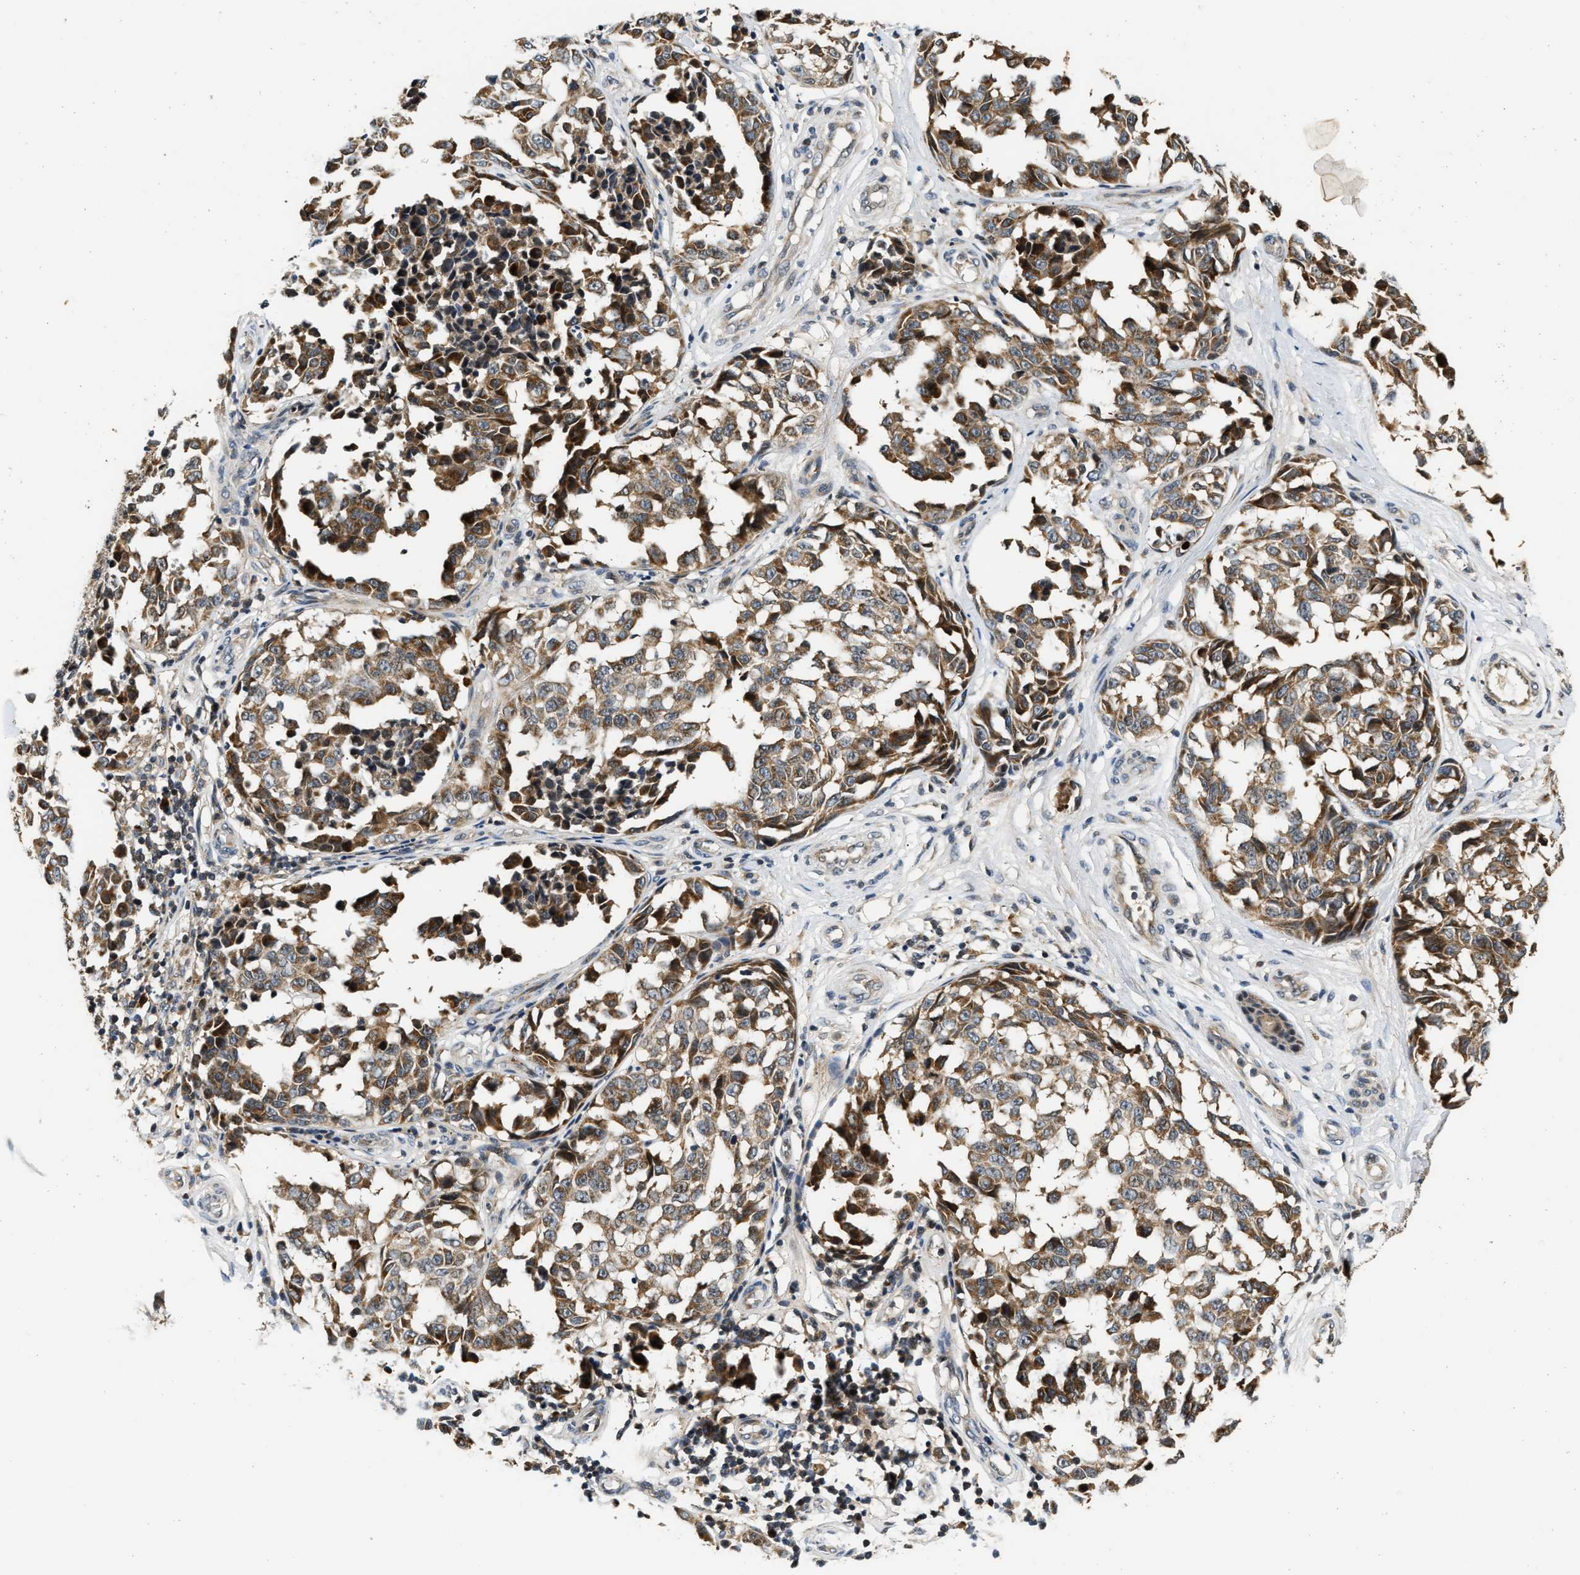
{"staining": {"intensity": "moderate", "quantity": "25%-75%", "location": "cytoplasmic/membranous"}, "tissue": "melanoma", "cell_type": "Tumor cells", "image_type": "cancer", "snomed": [{"axis": "morphology", "description": "Malignant melanoma, NOS"}, {"axis": "topography", "description": "Skin"}], "caption": "Protein staining shows moderate cytoplasmic/membranous expression in about 25%-75% of tumor cells in melanoma. (IHC, brightfield microscopy, high magnification).", "gene": "EXTL2", "patient": {"sex": "female", "age": 64}}